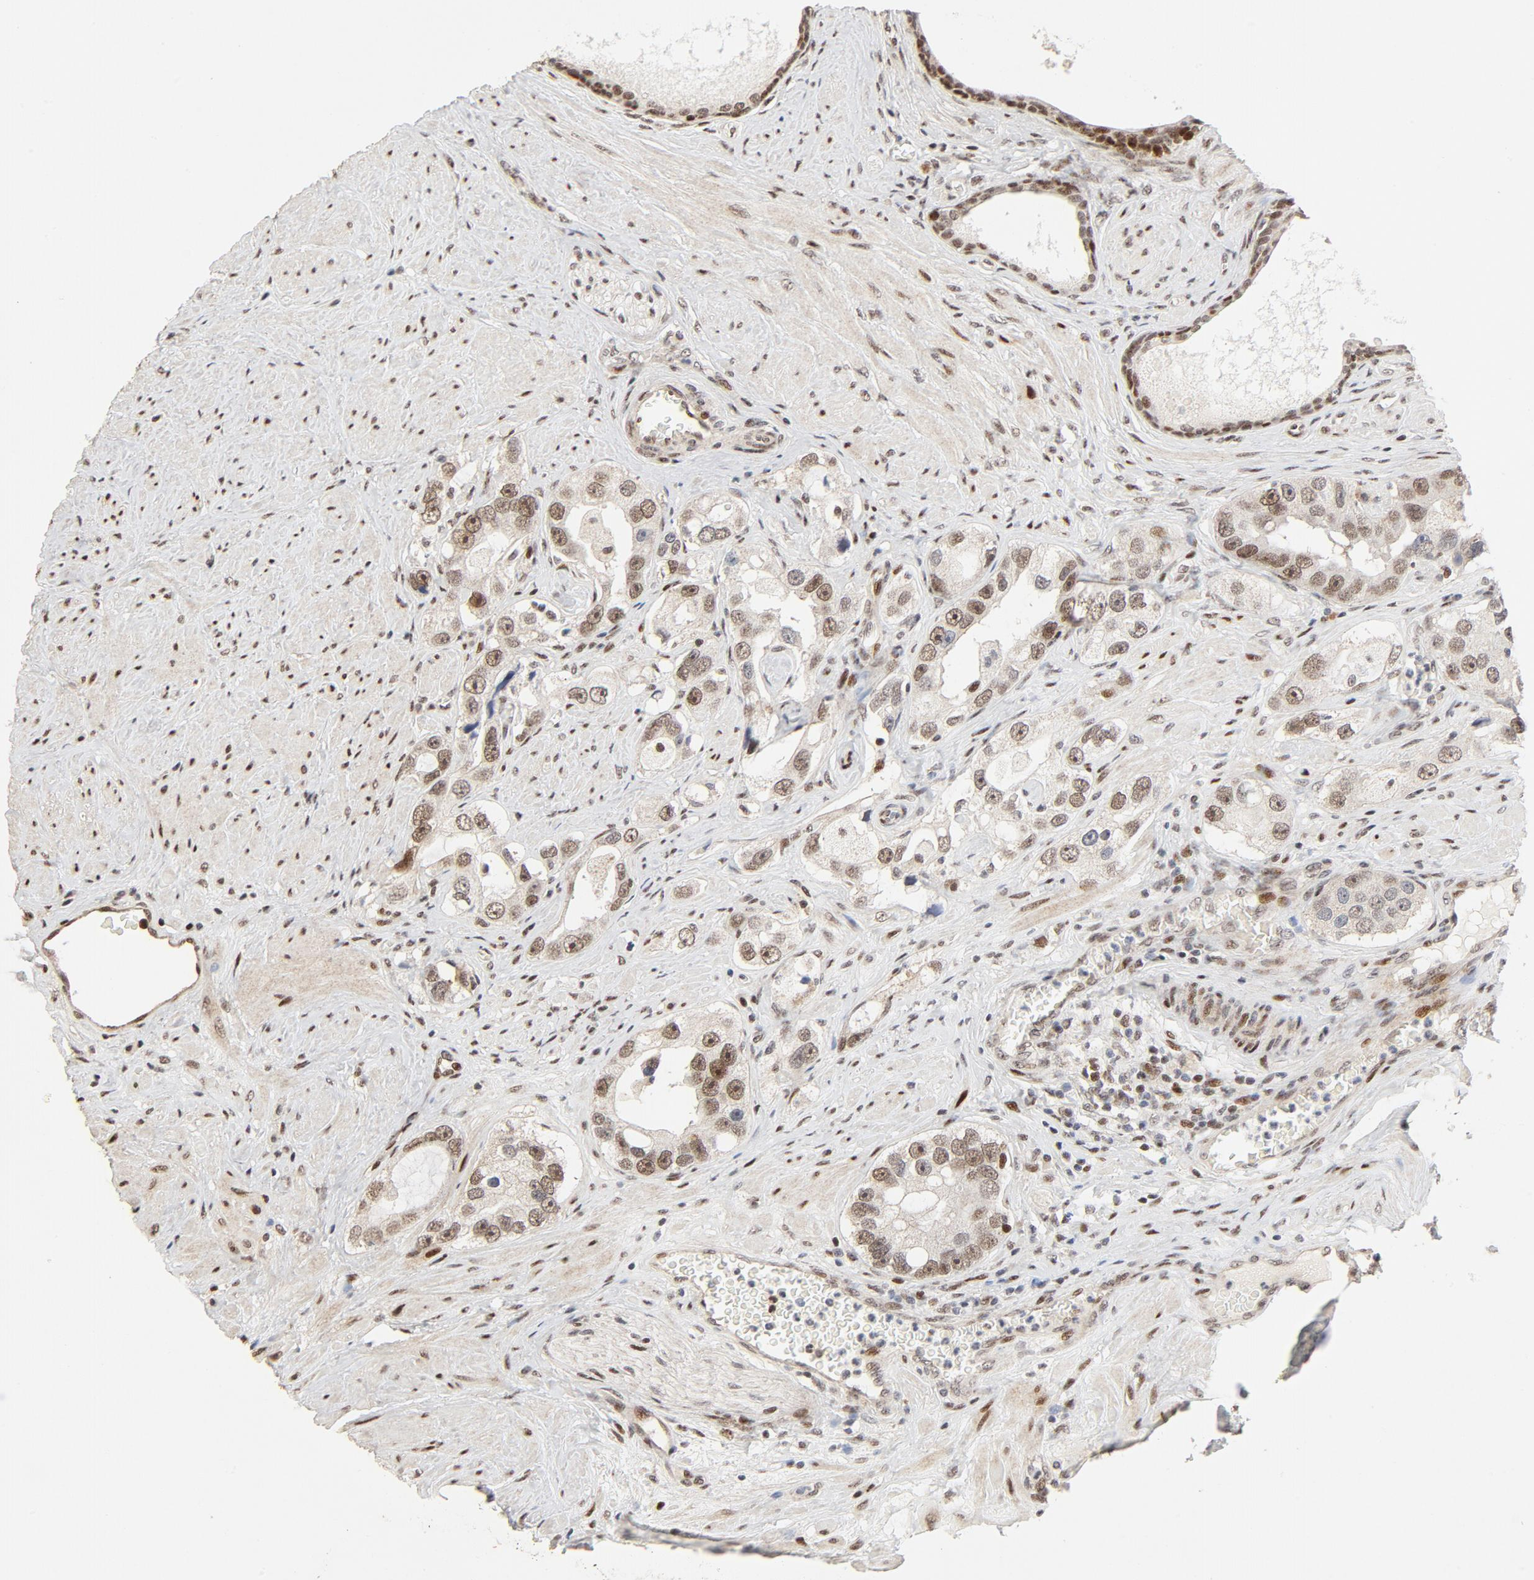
{"staining": {"intensity": "moderate", "quantity": ">75%", "location": "nuclear"}, "tissue": "prostate cancer", "cell_type": "Tumor cells", "image_type": "cancer", "snomed": [{"axis": "morphology", "description": "Adenocarcinoma, High grade"}, {"axis": "topography", "description": "Prostate"}], "caption": "Immunohistochemical staining of high-grade adenocarcinoma (prostate) displays moderate nuclear protein staining in about >75% of tumor cells.", "gene": "GTF2I", "patient": {"sex": "male", "age": 63}}